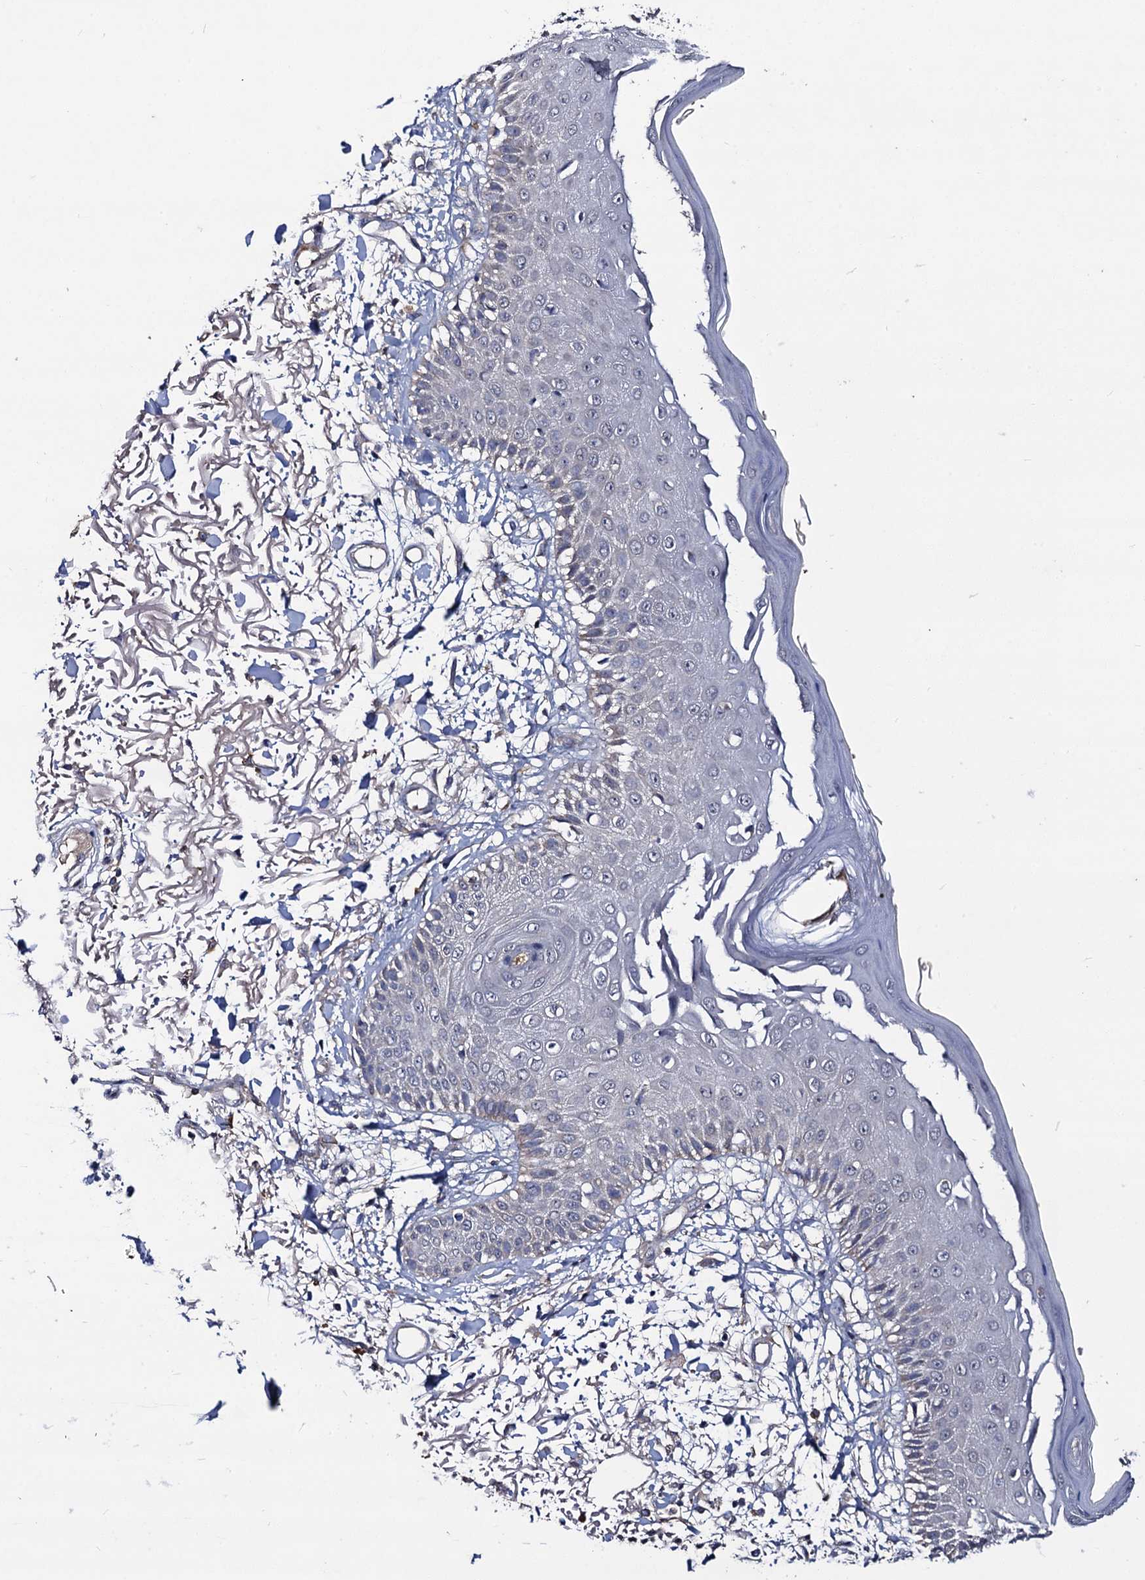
{"staining": {"intensity": "weak", "quantity": ">75%", "location": "cytoplasmic/membranous"}, "tissue": "skin", "cell_type": "Fibroblasts", "image_type": "normal", "snomed": [{"axis": "morphology", "description": "Normal tissue, NOS"}, {"axis": "morphology", "description": "Squamous cell carcinoma, NOS"}, {"axis": "topography", "description": "Skin"}, {"axis": "topography", "description": "Peripheral nerve tissue"}], "caption": "An image of human skin stained for a protein shows weak cytoplasmic/membranous brown staining in fibroblasts. Immunohistochemistry (ihc) stains the protein in brown and the nuclei are stained blue.", "gene": "VPS37D", "patient": {"sex": "male", "age": 83}}